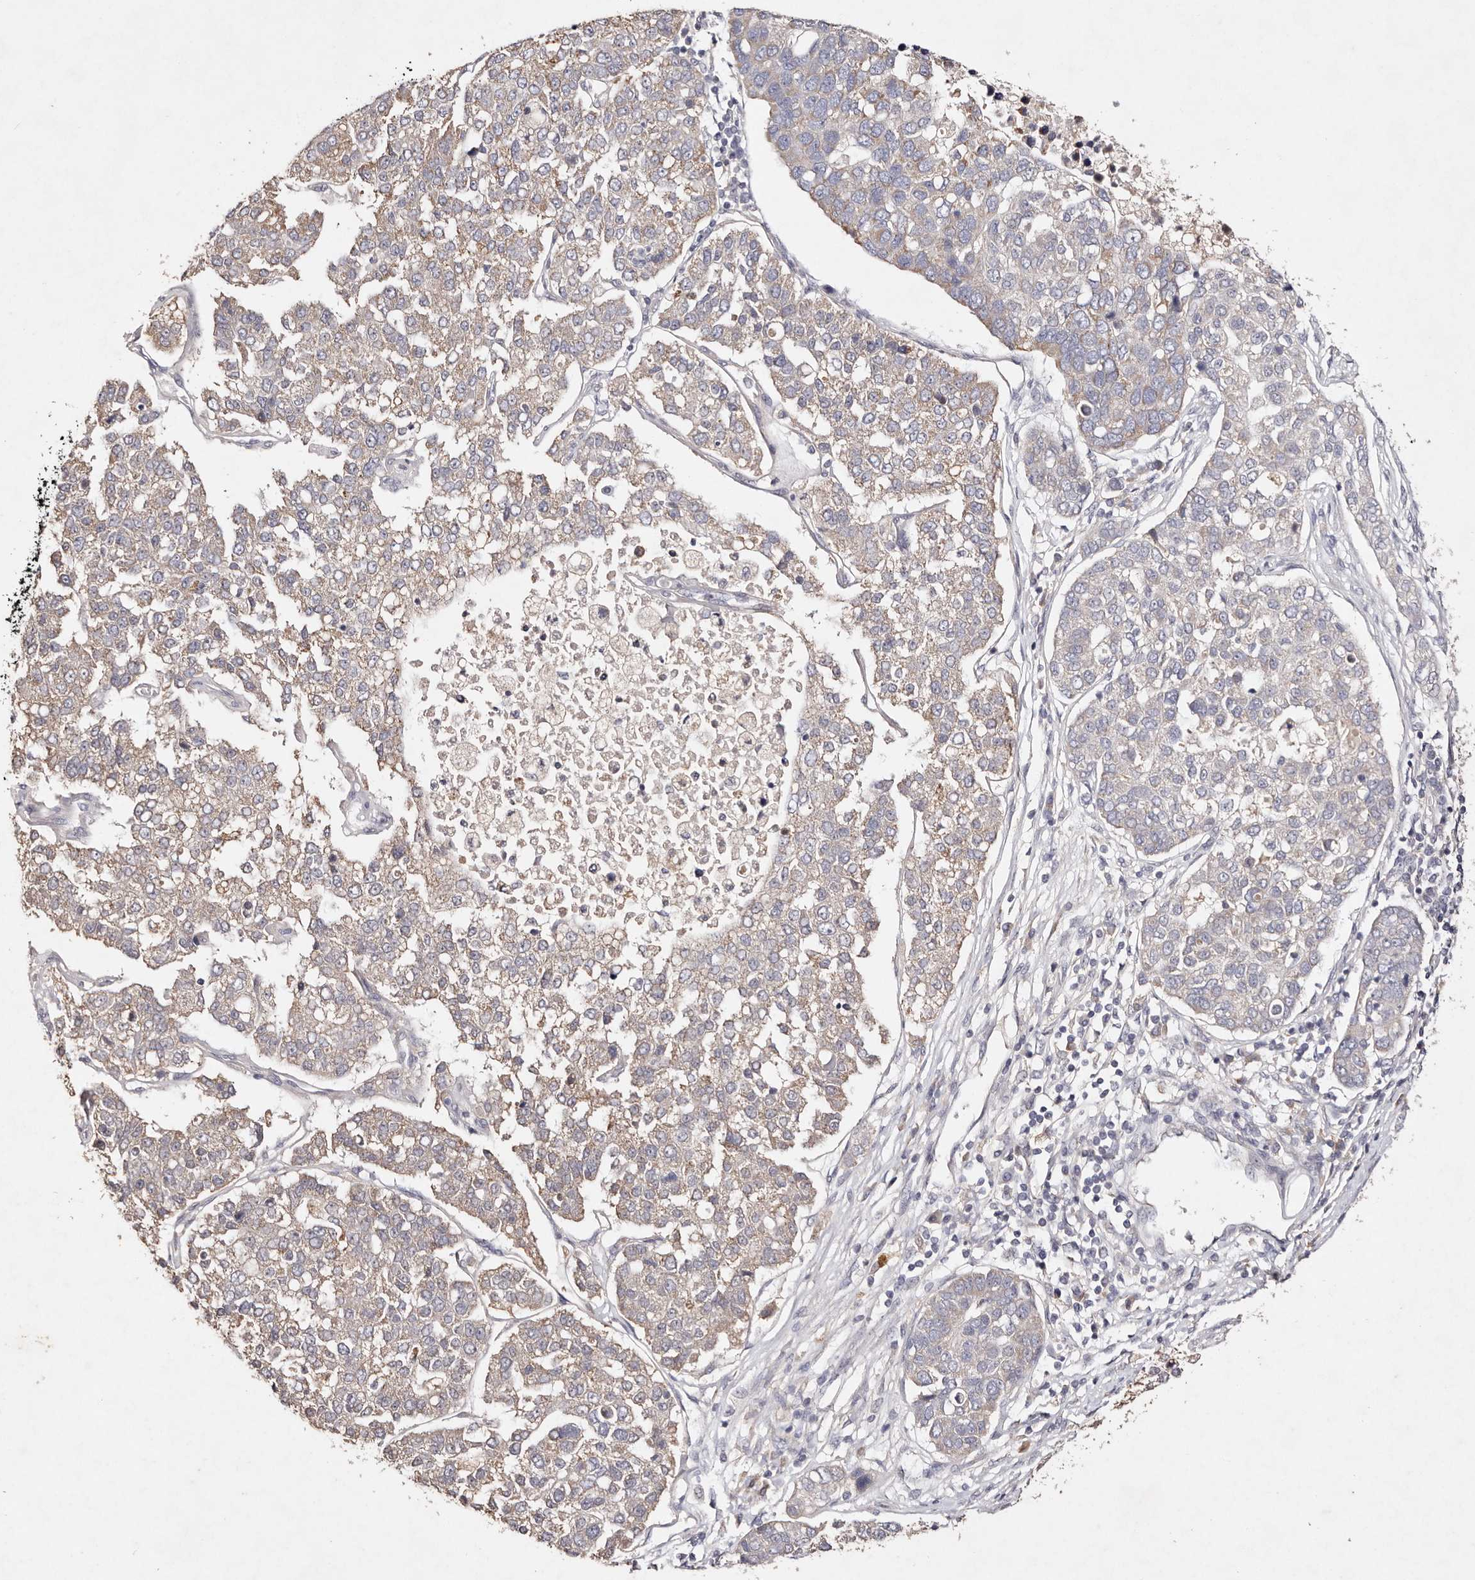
{"staining": {"intensity": "weak", "quantity": "<25%", "location": "cytoplasmic/membranous"}, "tissue": "pancreatic cancer", "cell_type": "Tumor cells", "image_type": "cancer", "snomed": [{"axis": "morphology", "description": "Adenocarcinoma, NOS"}, {"axis": "topography", "description": "Pancreas"}], "caption": "Immunohistochemistry of pancreatic cancer demonstrates no staining in tumor cells. (Stains: DAB (3,3'-diaminobenzidine) immunohistochemistry (IHC) with hematoxylin counter stain, Microscopy: brightfield microscopy at high magnification).", "gene": "TSC2", "patient": {"sex": "female", "age": 61}}